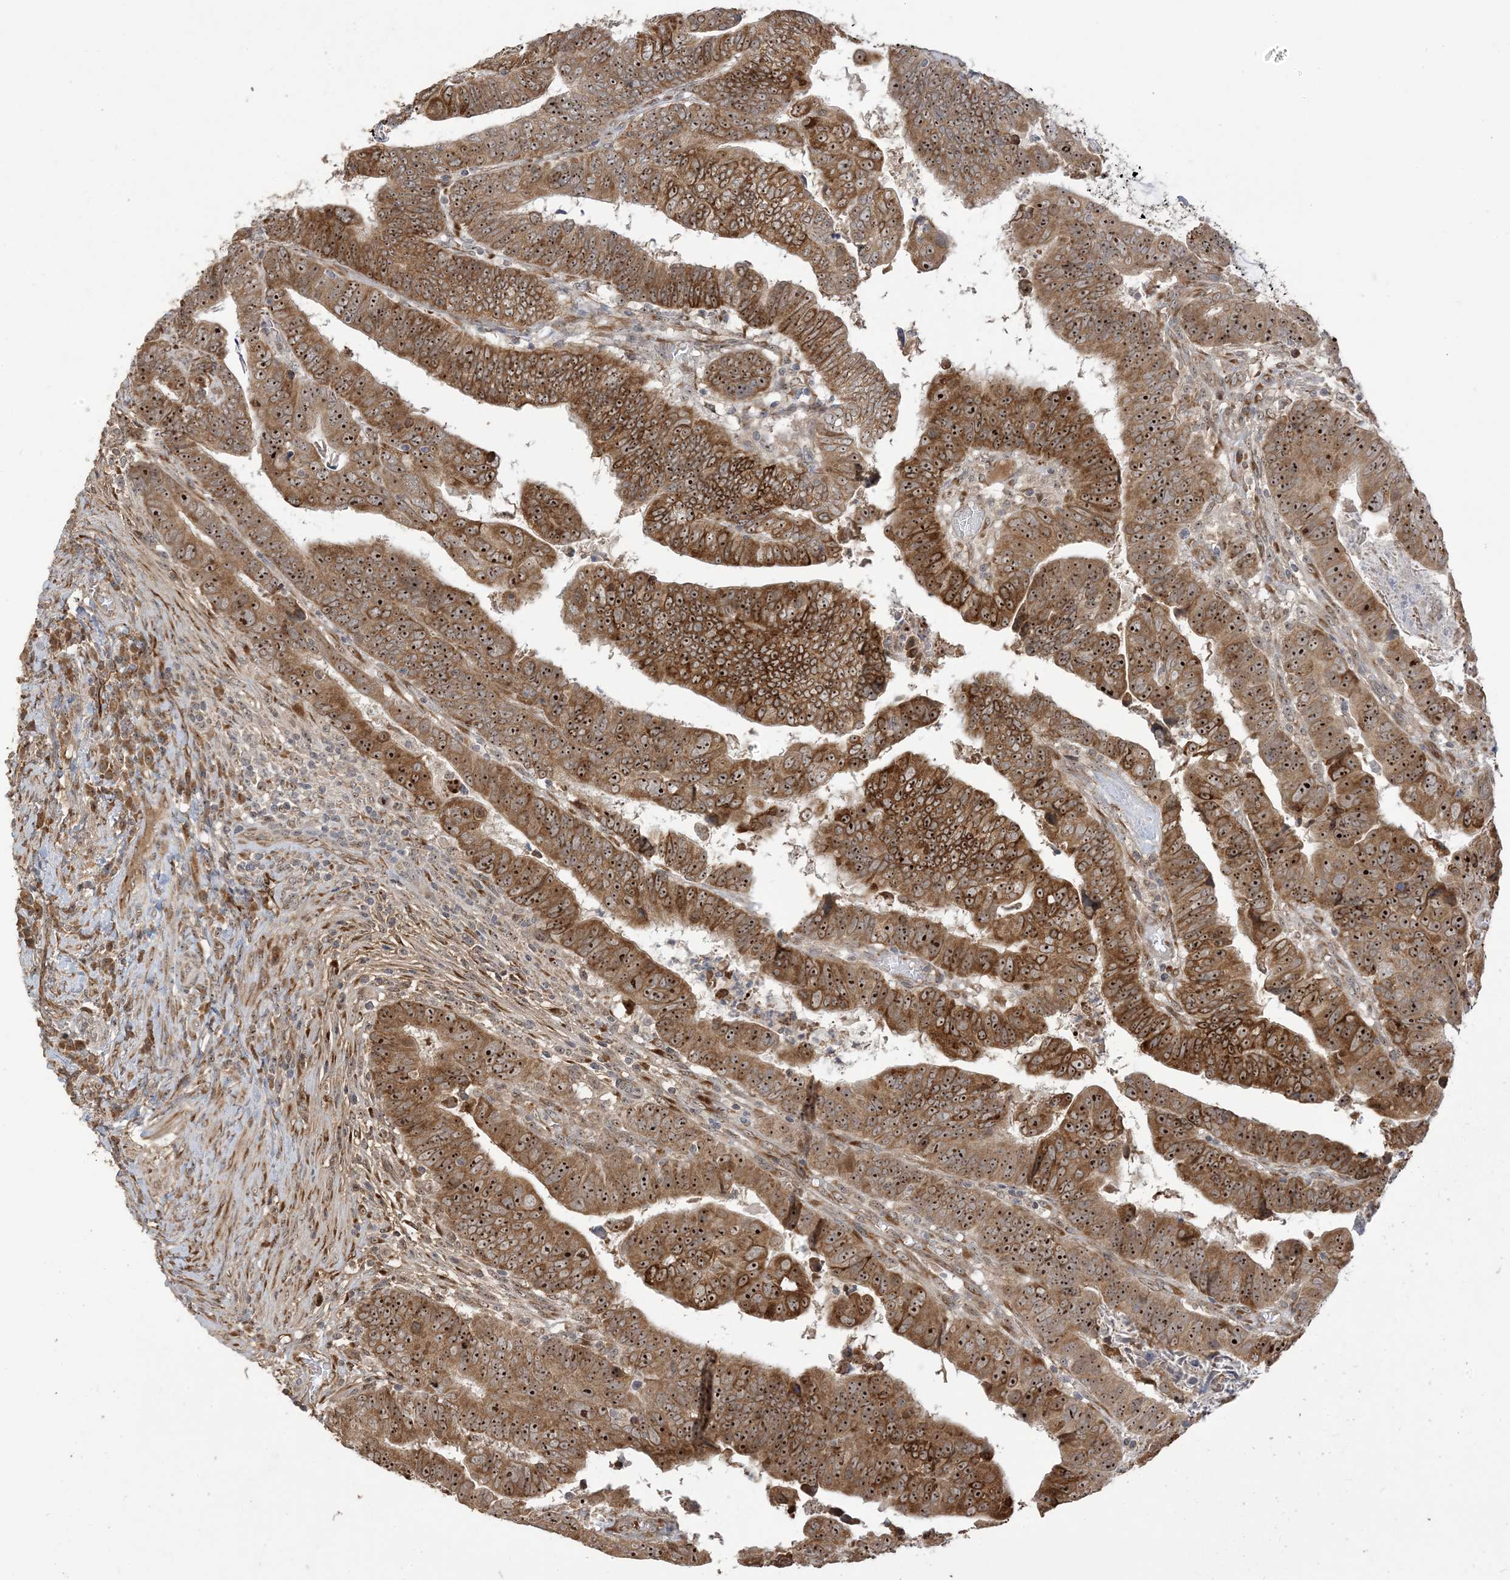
{"staining": {"intensity": "strong", "quantity": ">75%", "location": "cytoplasmic/membranous,nuclear"}, "tissue": "colorectal cancer", "cell_type": "Tumor cells", "image_type": "cancer", "snomed": [{"axis": "morphology", "description": "Normal tissue, NOS"}, {"axis": "morphology", "description": "Adenocarcinoma, NOS"}, {"axis": "topography", "description": "Rectum"}], "caption": "Immunohistochemical staining of human adenocarcinoma (colorectal) reveals high levels of strong cytoplasmic/membranous and nuclear protein positivity in approximately >75% of tumor cells.", "gene": "ECM2", "patient": {"sex": "female", "age": 65}}